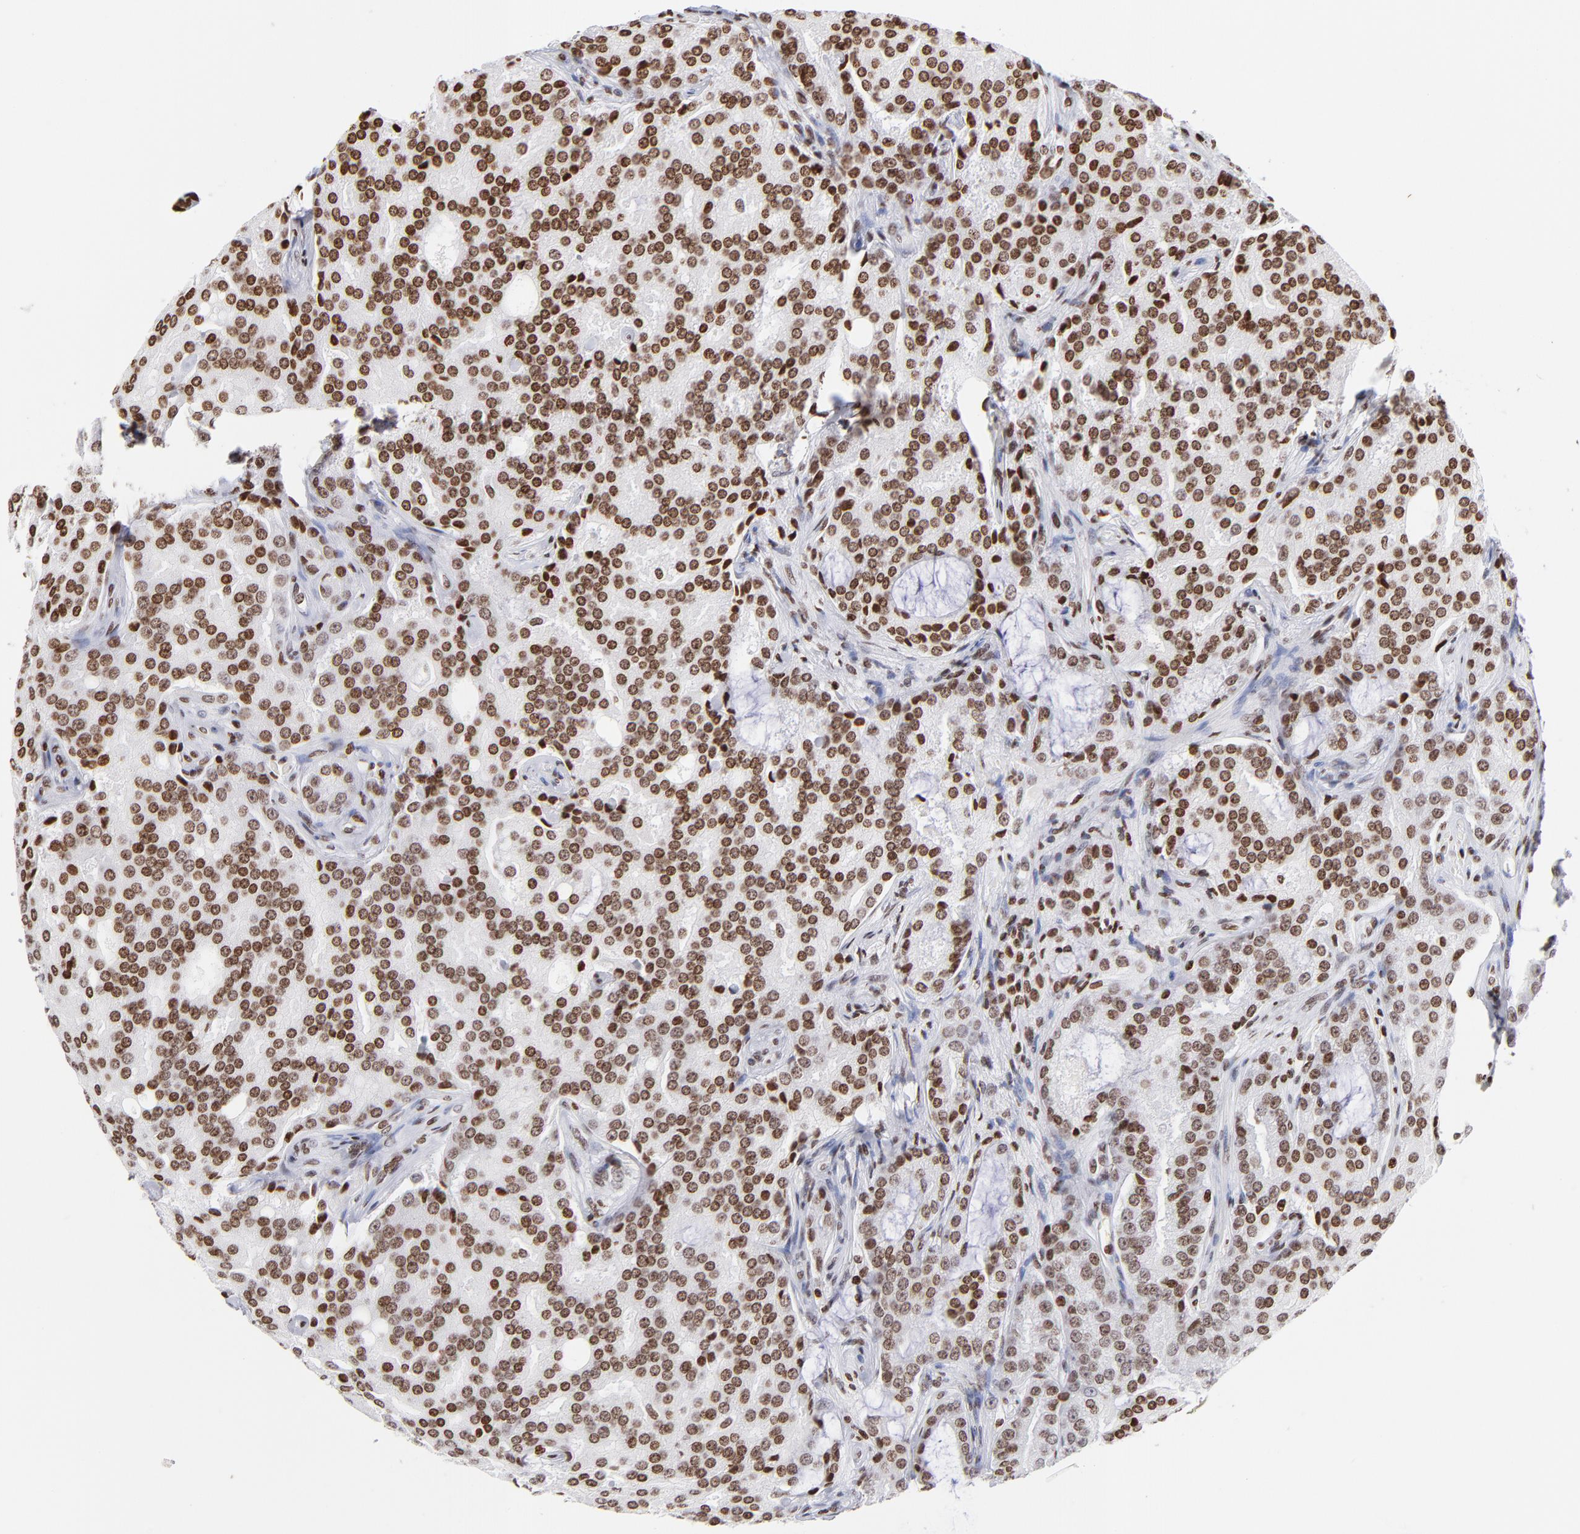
{"staining": {"intensity": "strong", "quantity": ">75%", "location": "nuclear"}, "tissue": "prostate cancer", "cell_type": "Tumor cells", "image_type": "cancer", "snomed": [{"axis": "morphology", "description": "Adenocarcinoma, High grade"}, {"axis": "topography", "description": "Prostate"}], "caption": "Immunohistochemistry (IHC) photomicrograph of prostate high-grade adenocarcinoma stained for a protein (brown), which exhibits high levels of strong nuclear positivity in about >75% of tumor cells.", "gene": "RTL4", "patient": {"sex": "male", "age": 72}}